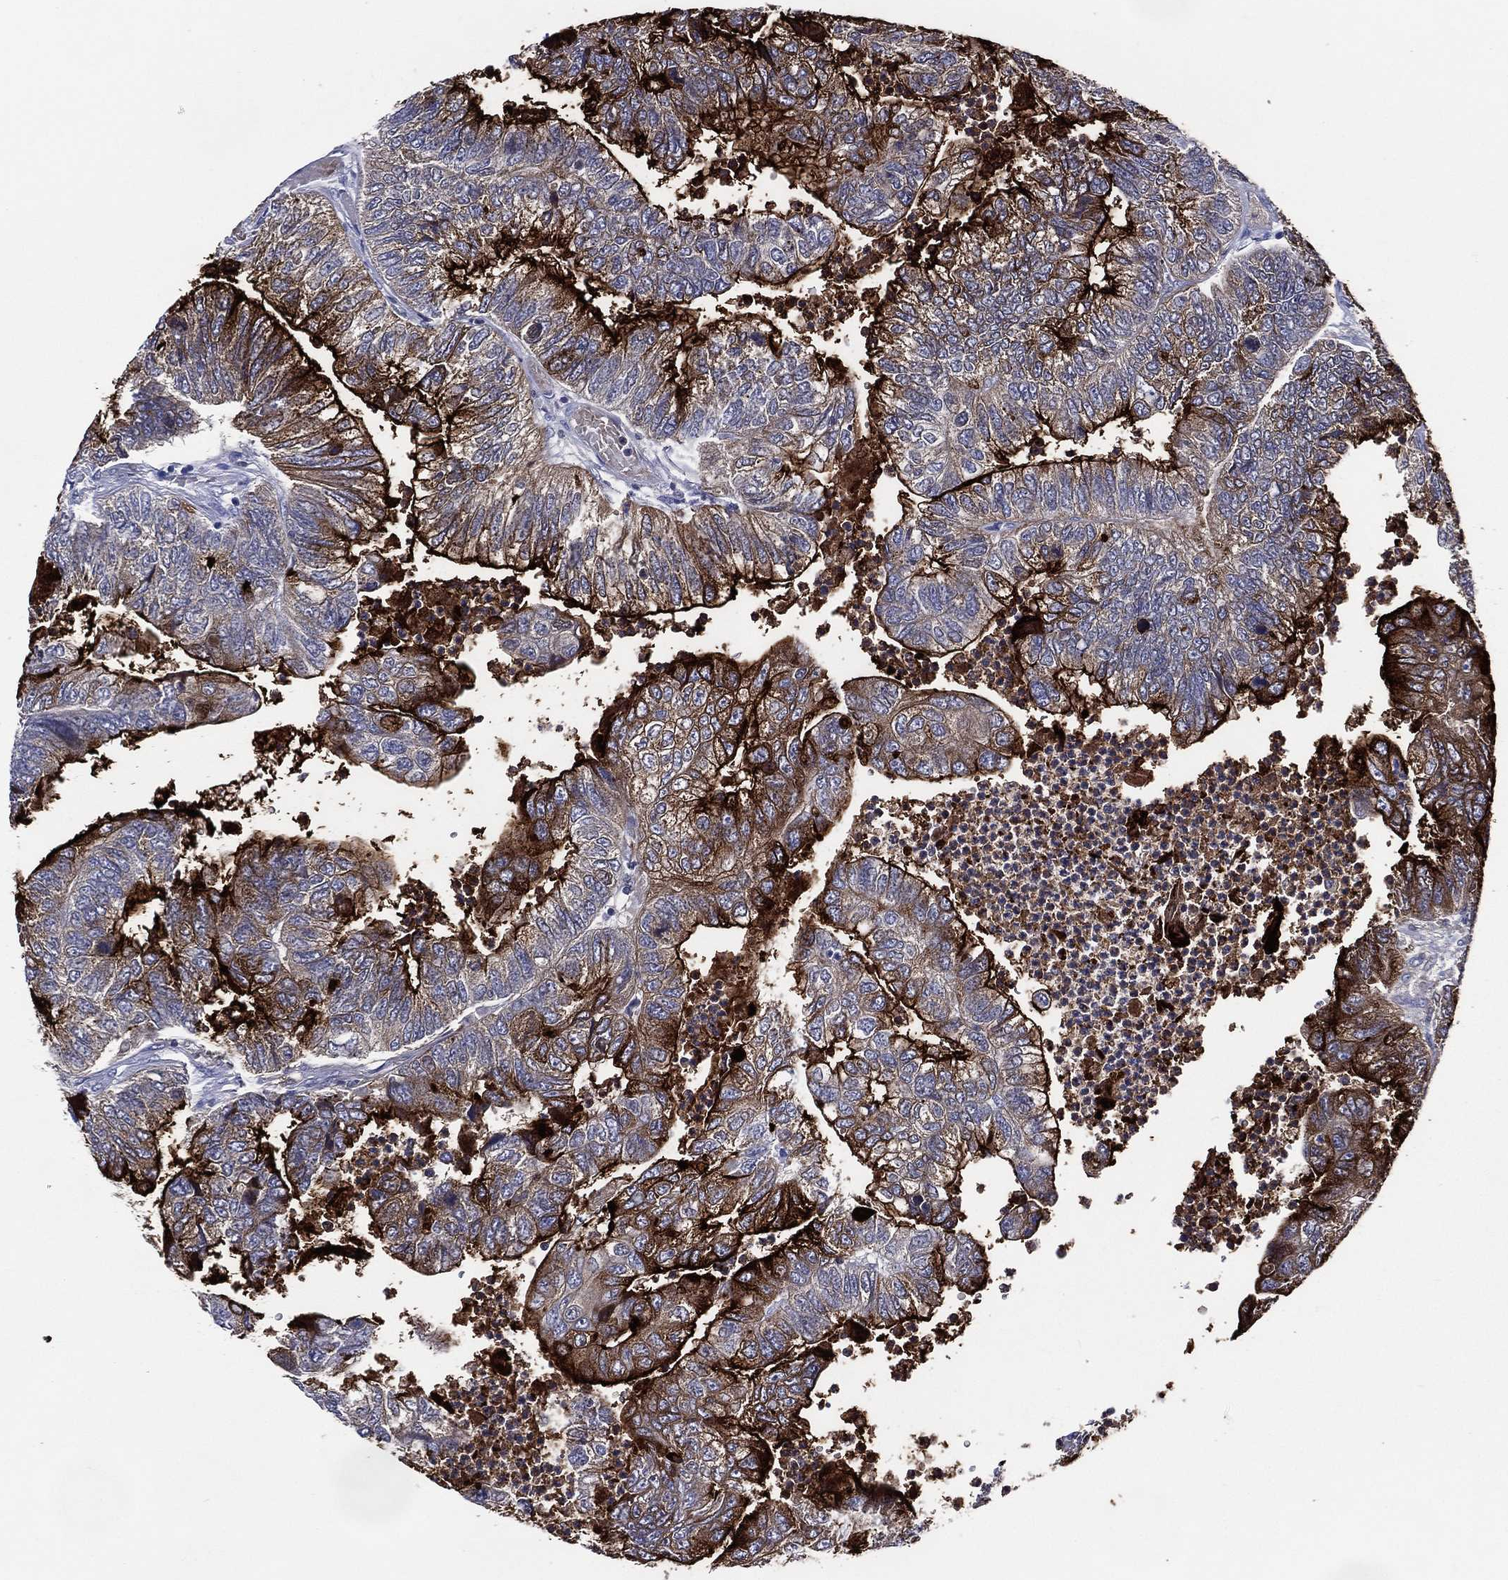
{"staining": {"intensity": "strong", "quantity": "25%-75%", "location": "cytoplasmic/membranous"}, "tissue": "colorectal cancer", "cell_type": "Tumor cells", "image_type": "cancer", "snomed": [{"axis": "morphology", "description": "Adenocarcinoma, NOS"}, {"axis": "topography", "description": "Colon"}], "caption": "Tumor cells reveal strong cytoplasmic/membranous positivity in about 25%-75% of cells in colorectal cancer.", "gene": "ACE2", "patient": {"sex": "female", "age": 67}}